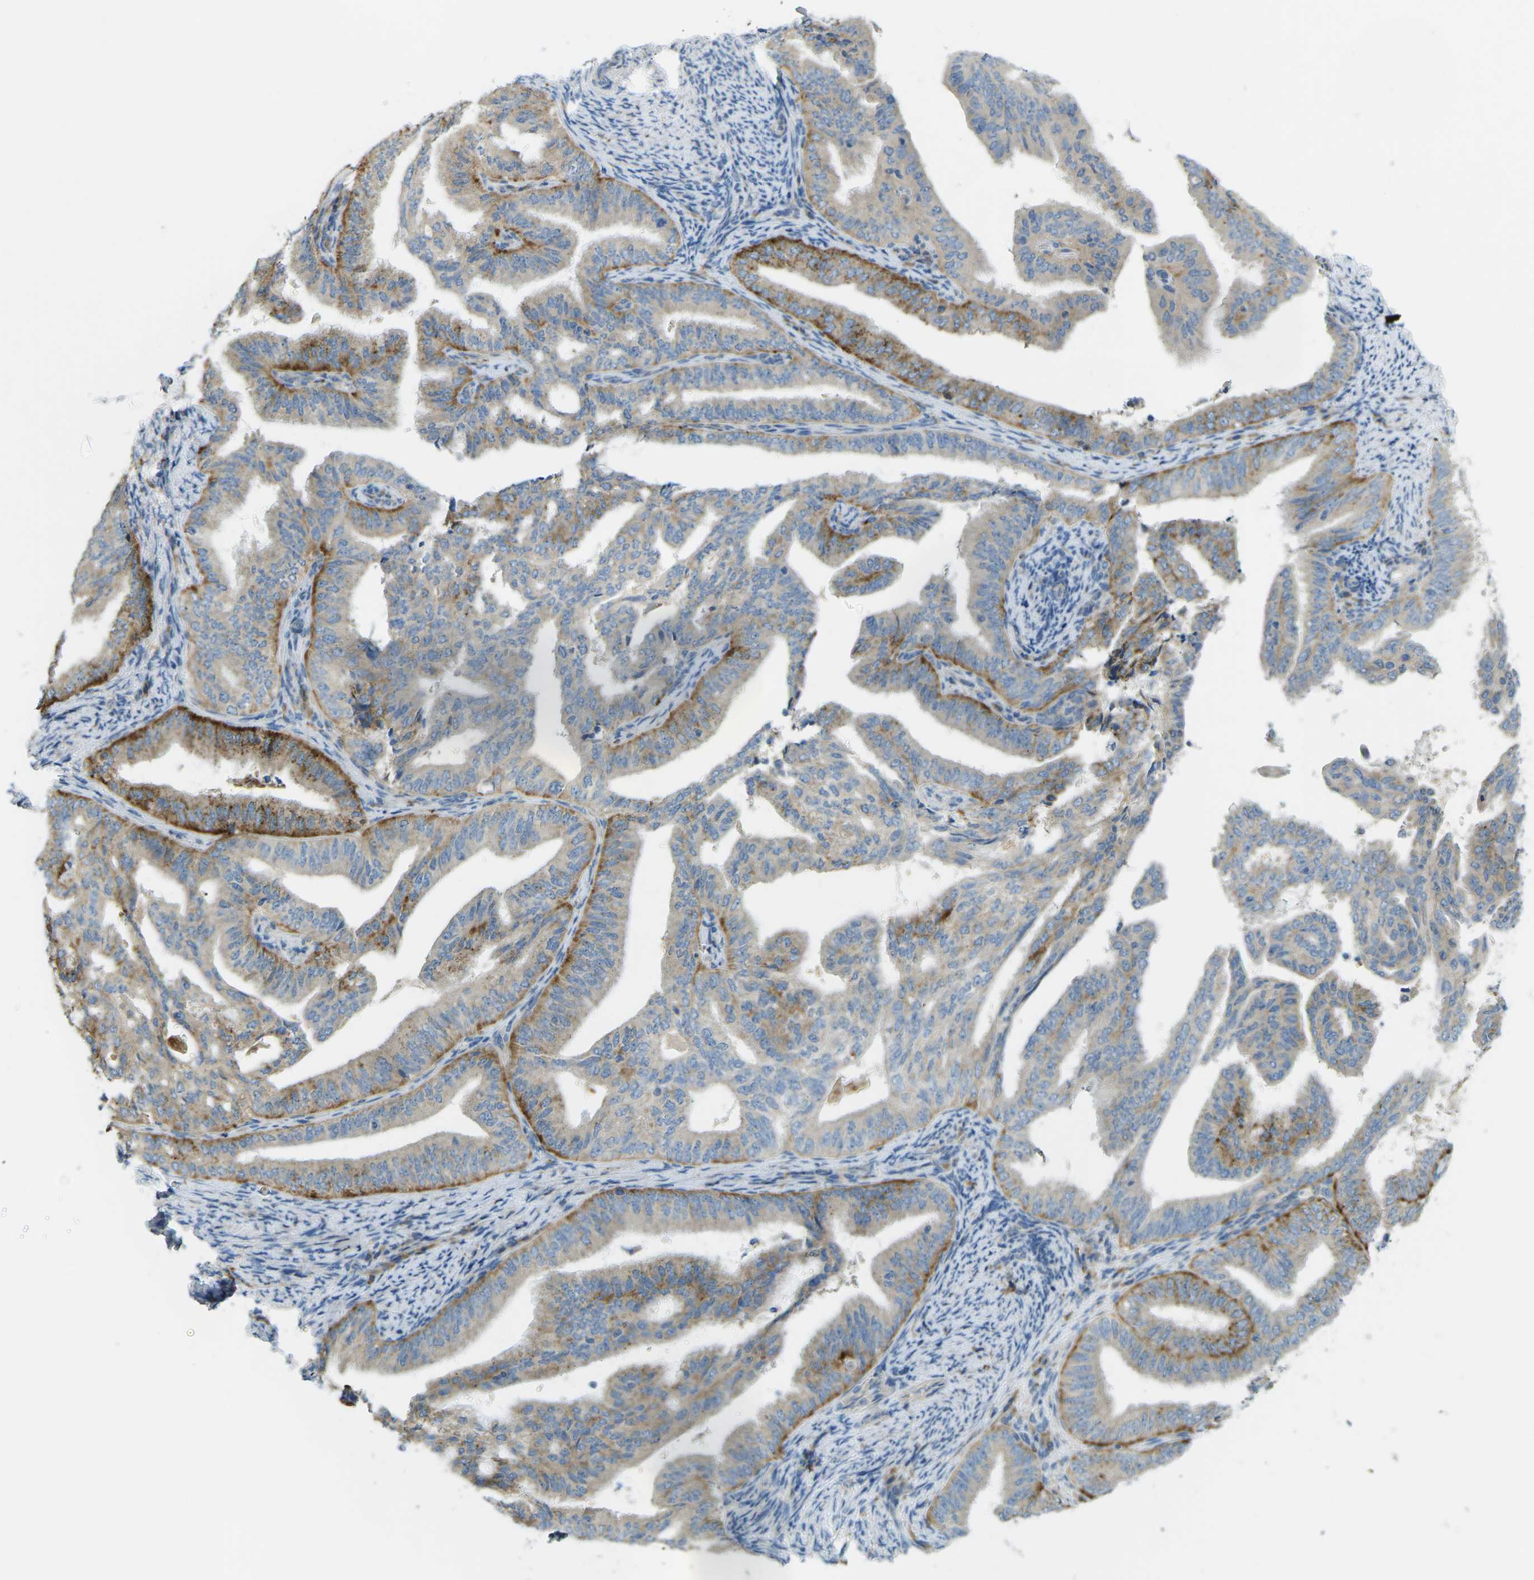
{"staining": {"intensity": "moderate", "quantity": "25%-75%", "location": "cytoplasmic/membranous"}, "tissue": "endometrial cancer", "cell_type": "Tumor cells", "image_type": "cancer", "snomed": [{"axis": "morphology", "description": "Adenocarcinoma, NOS"}, {"axis": "topography", "description": "Endometrium"}], "caption": "Immunohistochemistry (DAB) staining of endometrial adenocarcinoma exhibits moderate cytoplasmic/membranous protein positivity in about 25%-75% of tumor cells.", "gene": "MYLK4", "patient": {"sex": "female", "age": 58}}